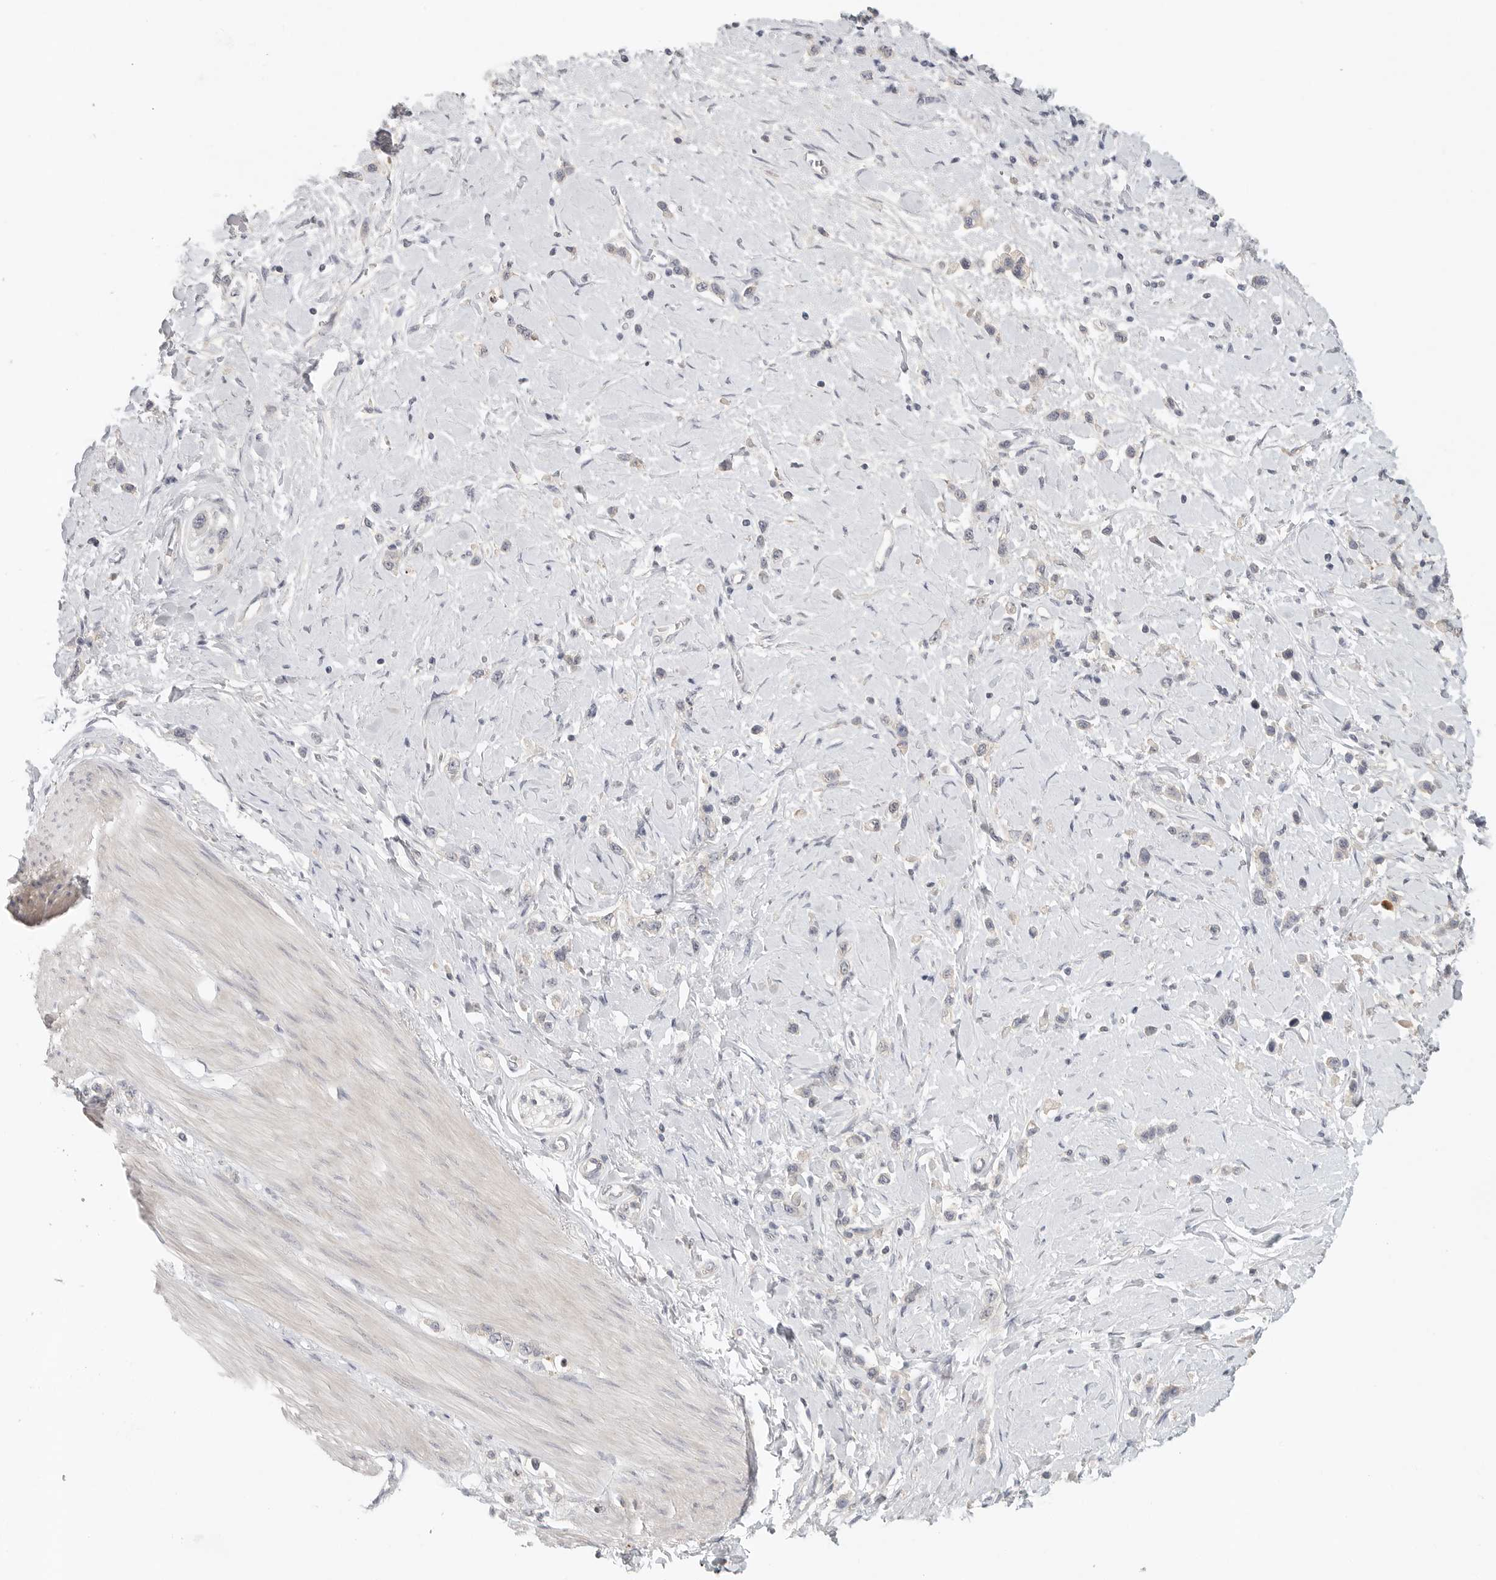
{"staining": {"intensity": "negative", "quantity": "none", "location": "none"}, "tissue": "stomach cancer", "cell_type": "Tumor cells", "image_type": "cancer", "snomed": [{"axis": "morphology", "description": "Adenocarcinoma, NOS"}, {"axis": "topography", "description": "Stomach"}], "caption": "This is an immunohistochemistry image of human stomach cancer (adenocarcinoma). There is no staining in tumor cells.", "gene": "HDAC6", "patient": {"sex": "female", "age": 65}}